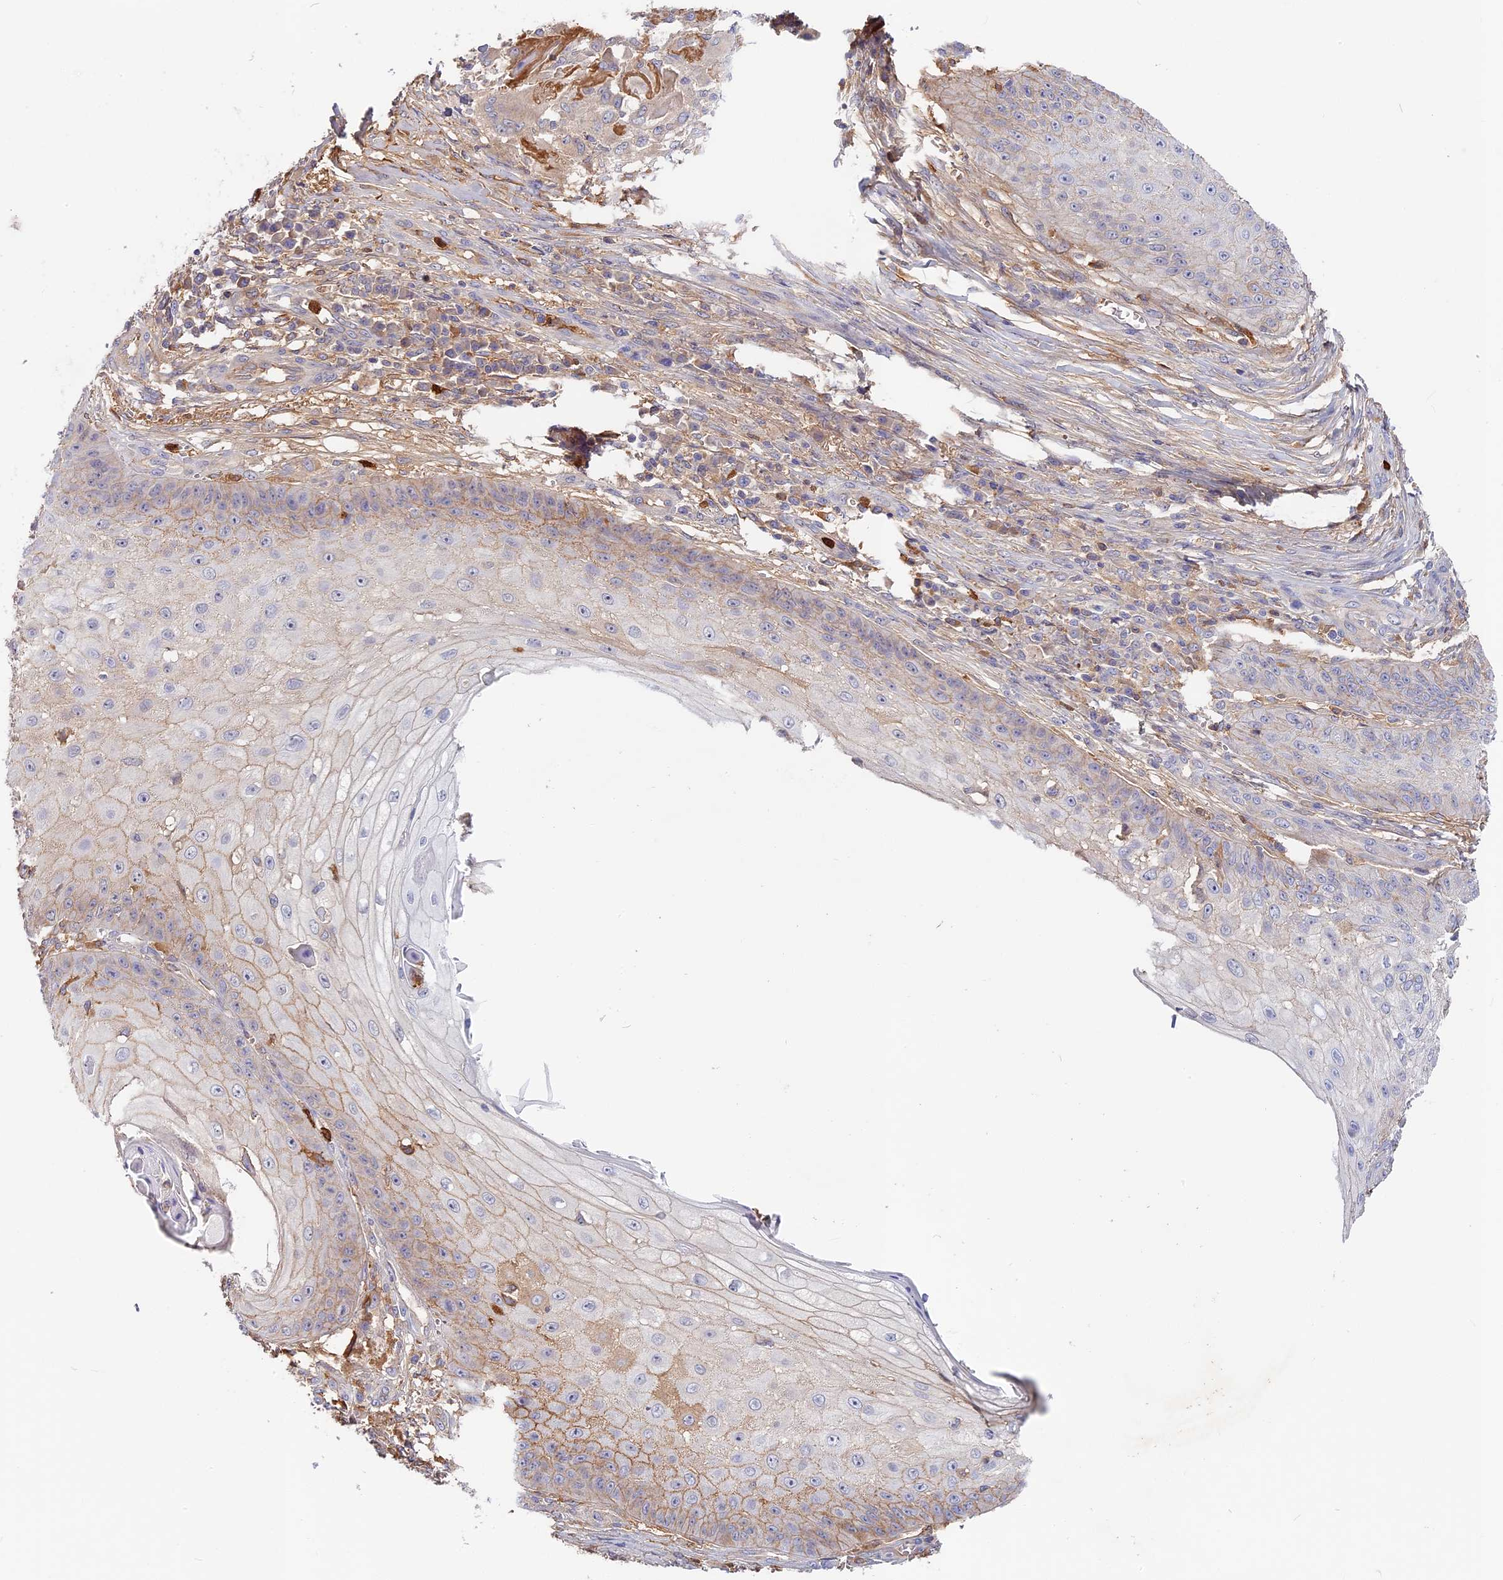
{"staining": {"intensity": "weak", "quantity": "<25%", "location": "cytoplasmic/membranous"}, "tissue": "skin cancer", "cell_type": "Tumor cells", "image_type": "cancer", "snomed": [{"axis": "morphology", "description": "Squamous cell carcinoma, NOS"}, {"axis": "topography", "description": "Skin"}], "caption": "Protein analysis of skin cancer (squamous cell carcinoma) exhibits no significant positivity in tumor cells.", "gene": "ADGRD1", "patient": {"sex": "male", "age": 70}}